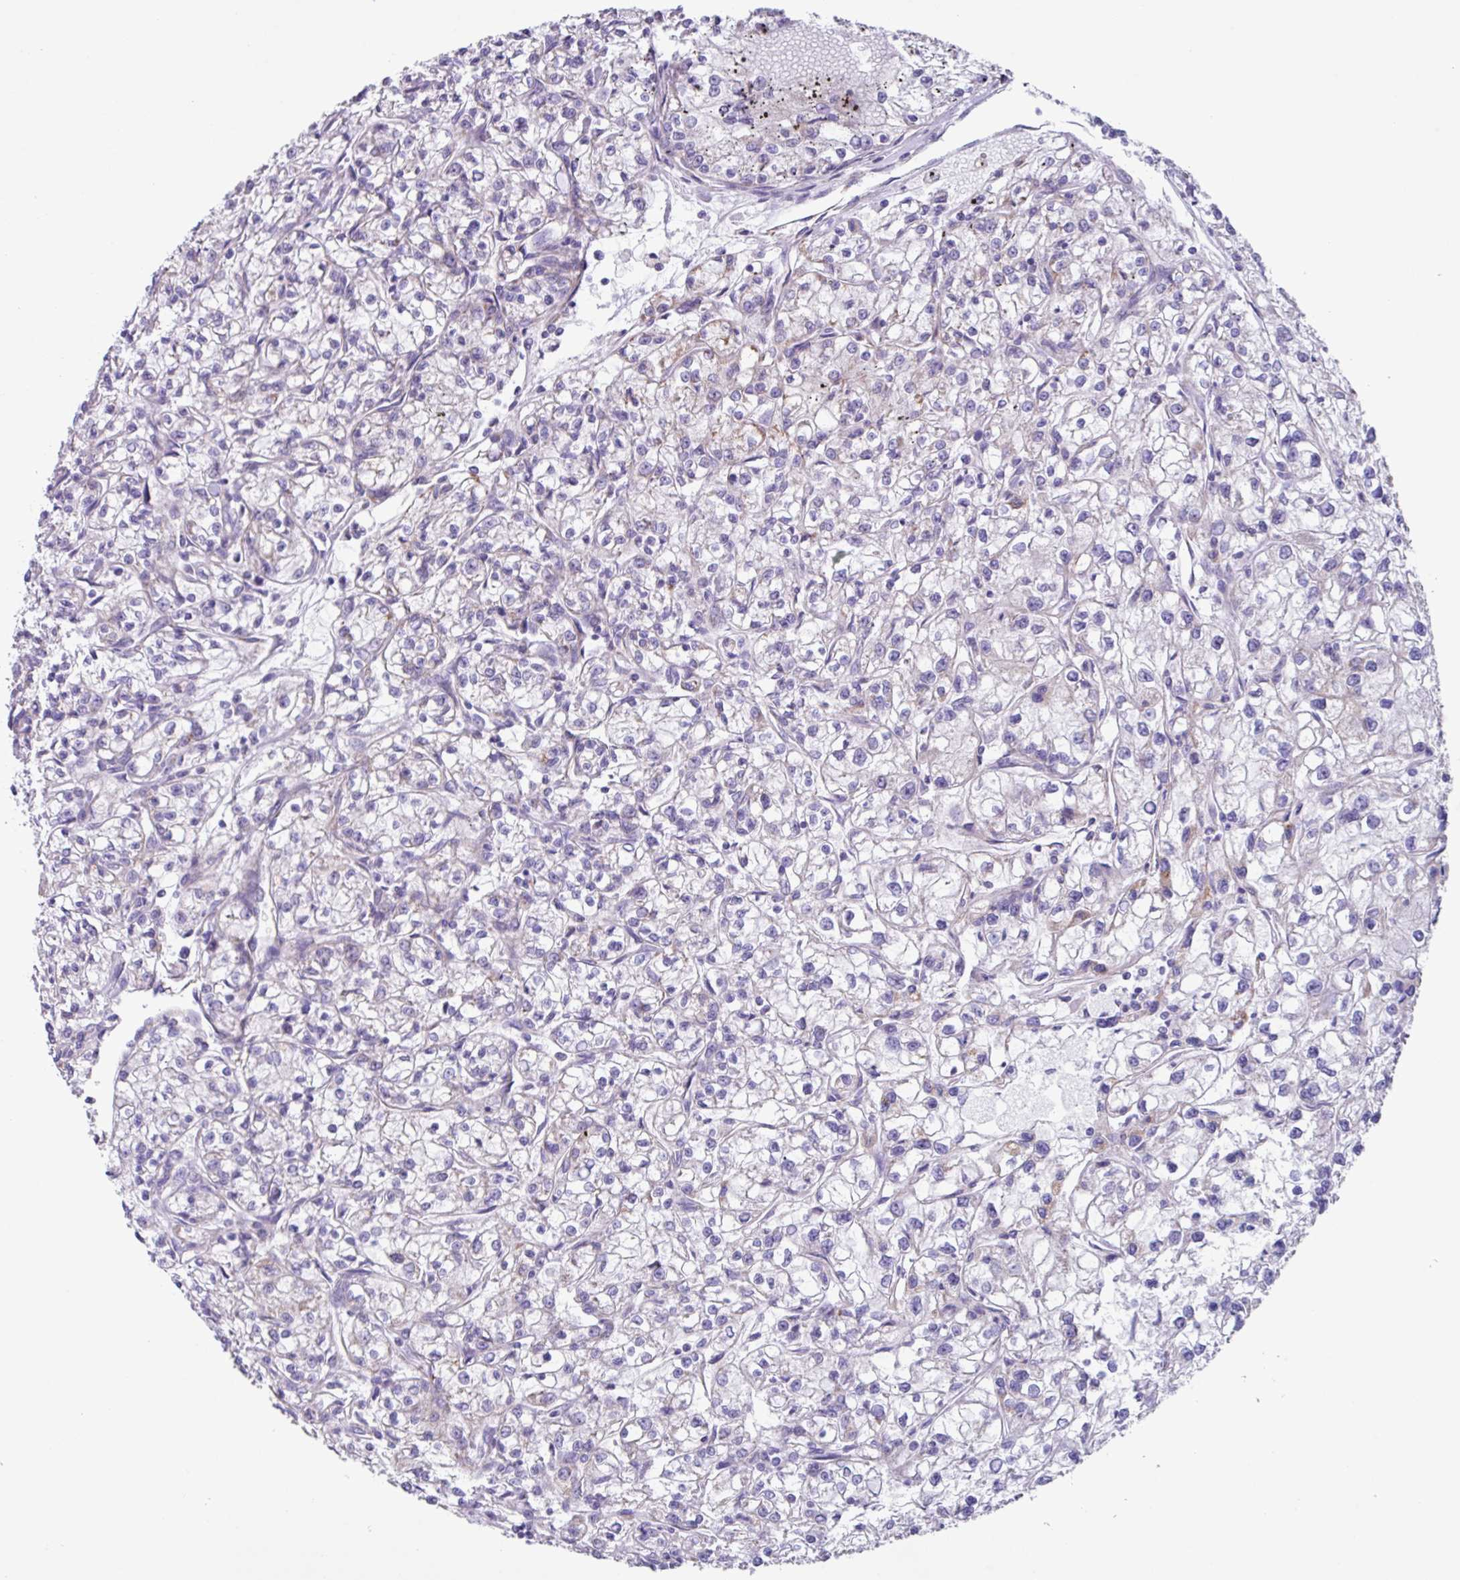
{"staining": {"intensity": "negative", "quantity": "none", "location": "none"}, "tissue": "renal cancer", "cell_type": "Tumor cells", "image_type": "cancer", "snomed": [{"axis": "morphology", "description": "Adenocarcinoma, NOS"}, {"axis": "topography", "description": "Kidney"}], "caption": "IHC image of neoplastic tissue: adenocarcinoma (renal) stained with DAB demonstrates no significant protein expression in tumor cells.", "gene": "OTULIN", "patient": {"sex": "female", "age": 59}}